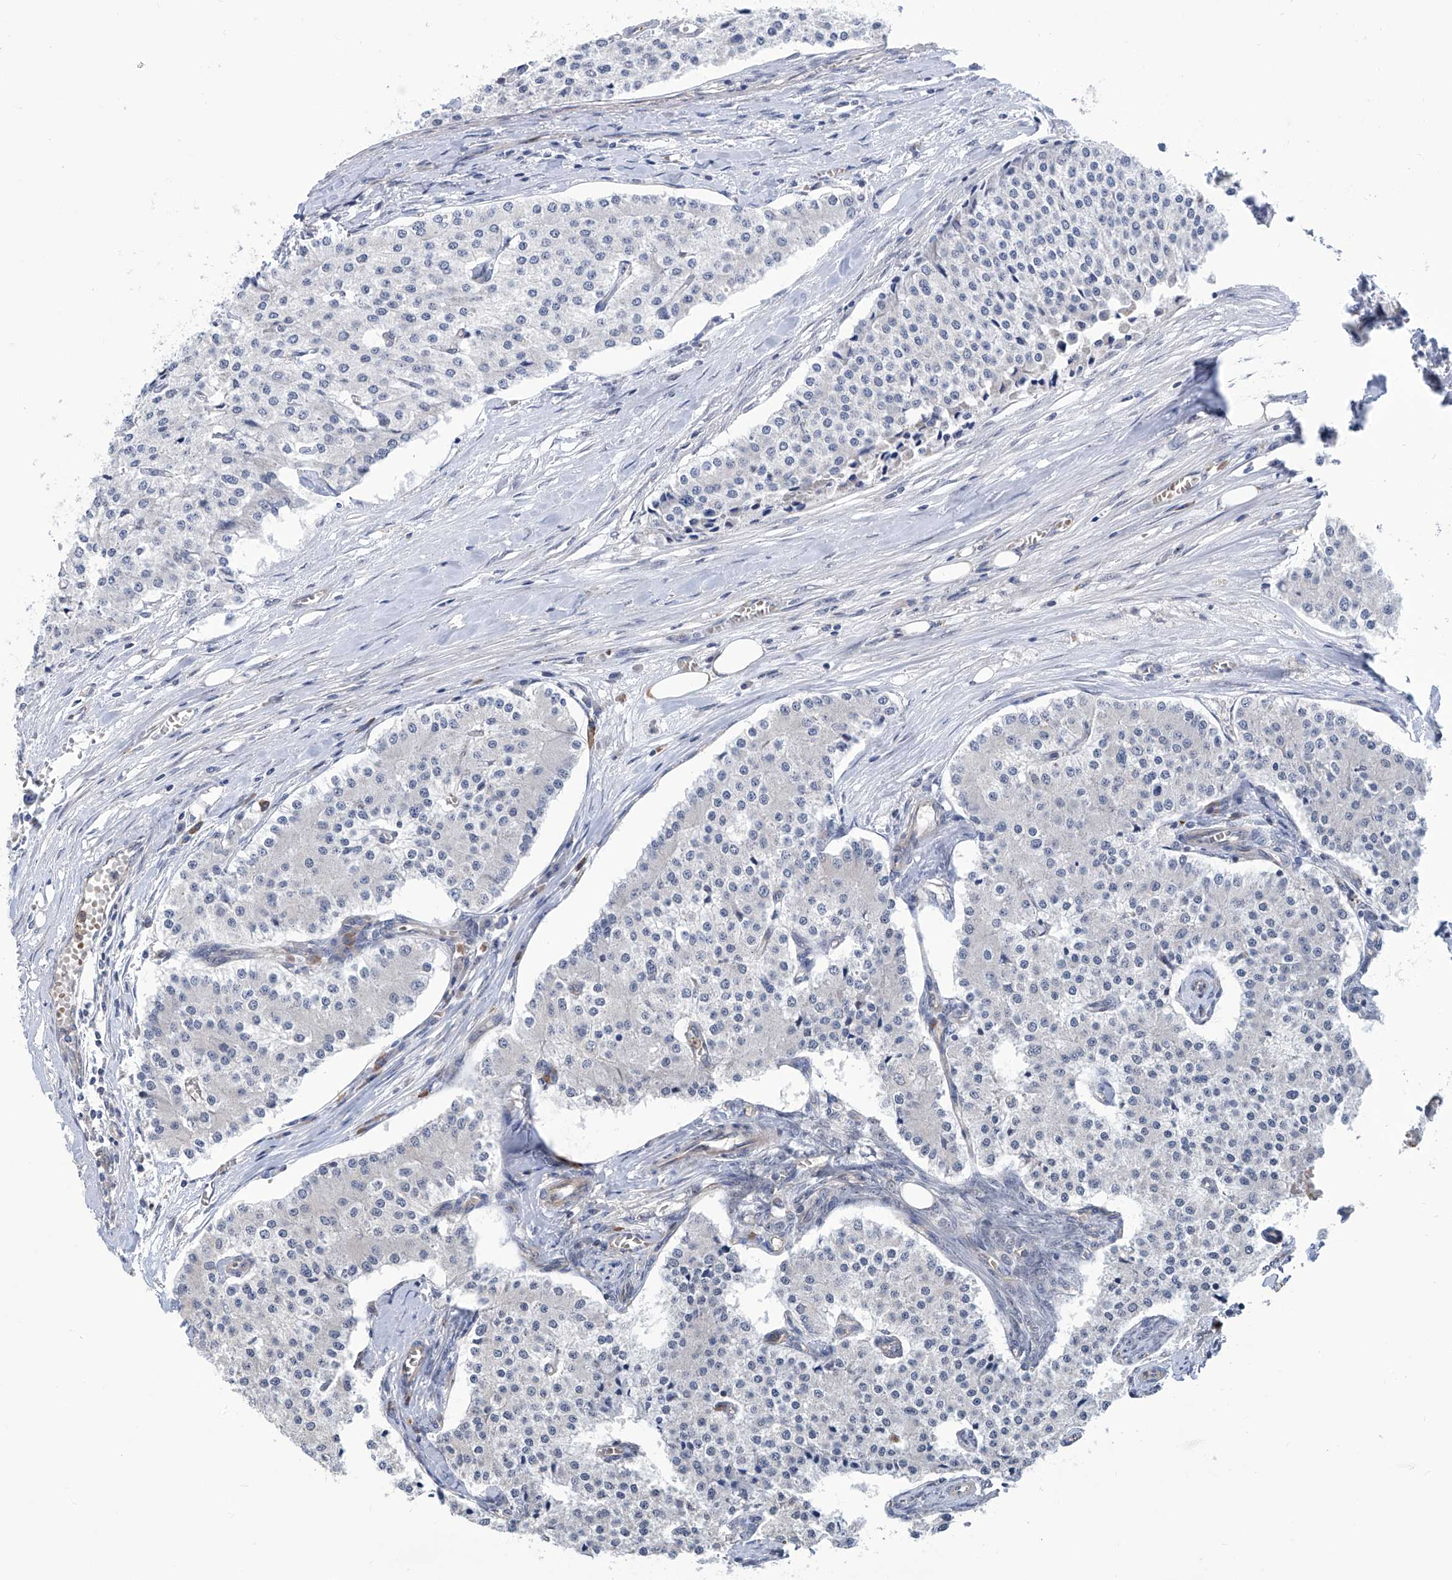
{"staining": {"intensity": "negative", "quantity": "none", "location": "none"}, "tissue": "carcinoid", "cell_type": "Tumor cells", "image_type": "cancer", "snomed": [{"axis": "morphology", "description": "Carcinoid, malignant, NOS"}, {"axis": "topography", "description": "Colon"}], "caption": "The micrograph displays no significant staining in tumor cells of carcinoid.", "gene": "EIF2D", "patient": {"sex": "female", "age": 52}}